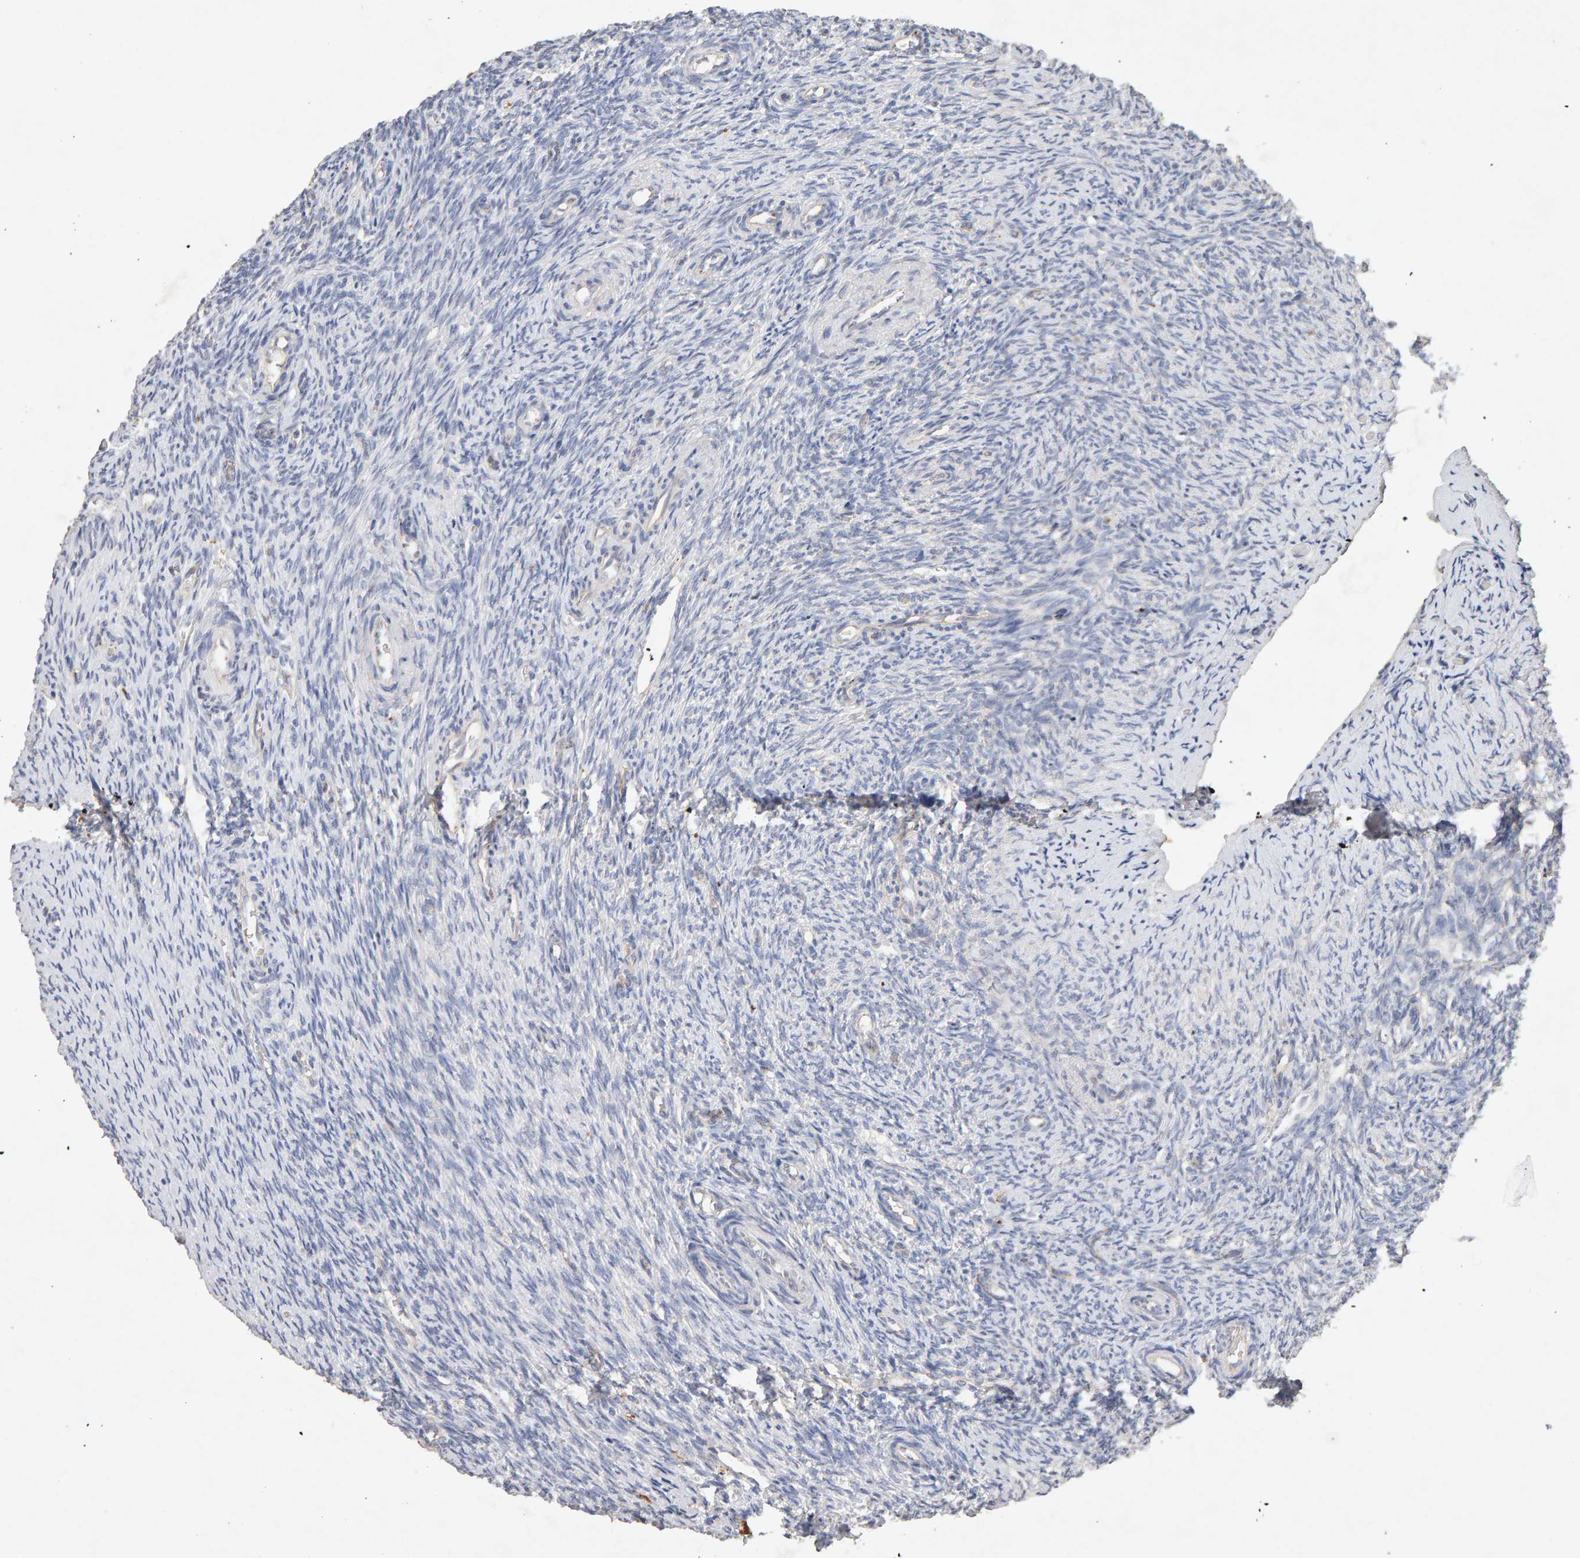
{"staining": {"intensity": "negative", "quantity": "none", "location": "none"}, "tissue": "ovary", "cell_type": "Ovarian stroma cells", "image_type": "normal", "snomed": [{"axis": "morphology", "description": "Normal tissue, NOS"}, {"axis": "topography", "description": "Ovary"}], "caption": "Micrograph shows no protein expression in ovarian stroma cells of normal ovary.", "gene": "PTPRM", "patient": {"sex": "female", "age": 41}}